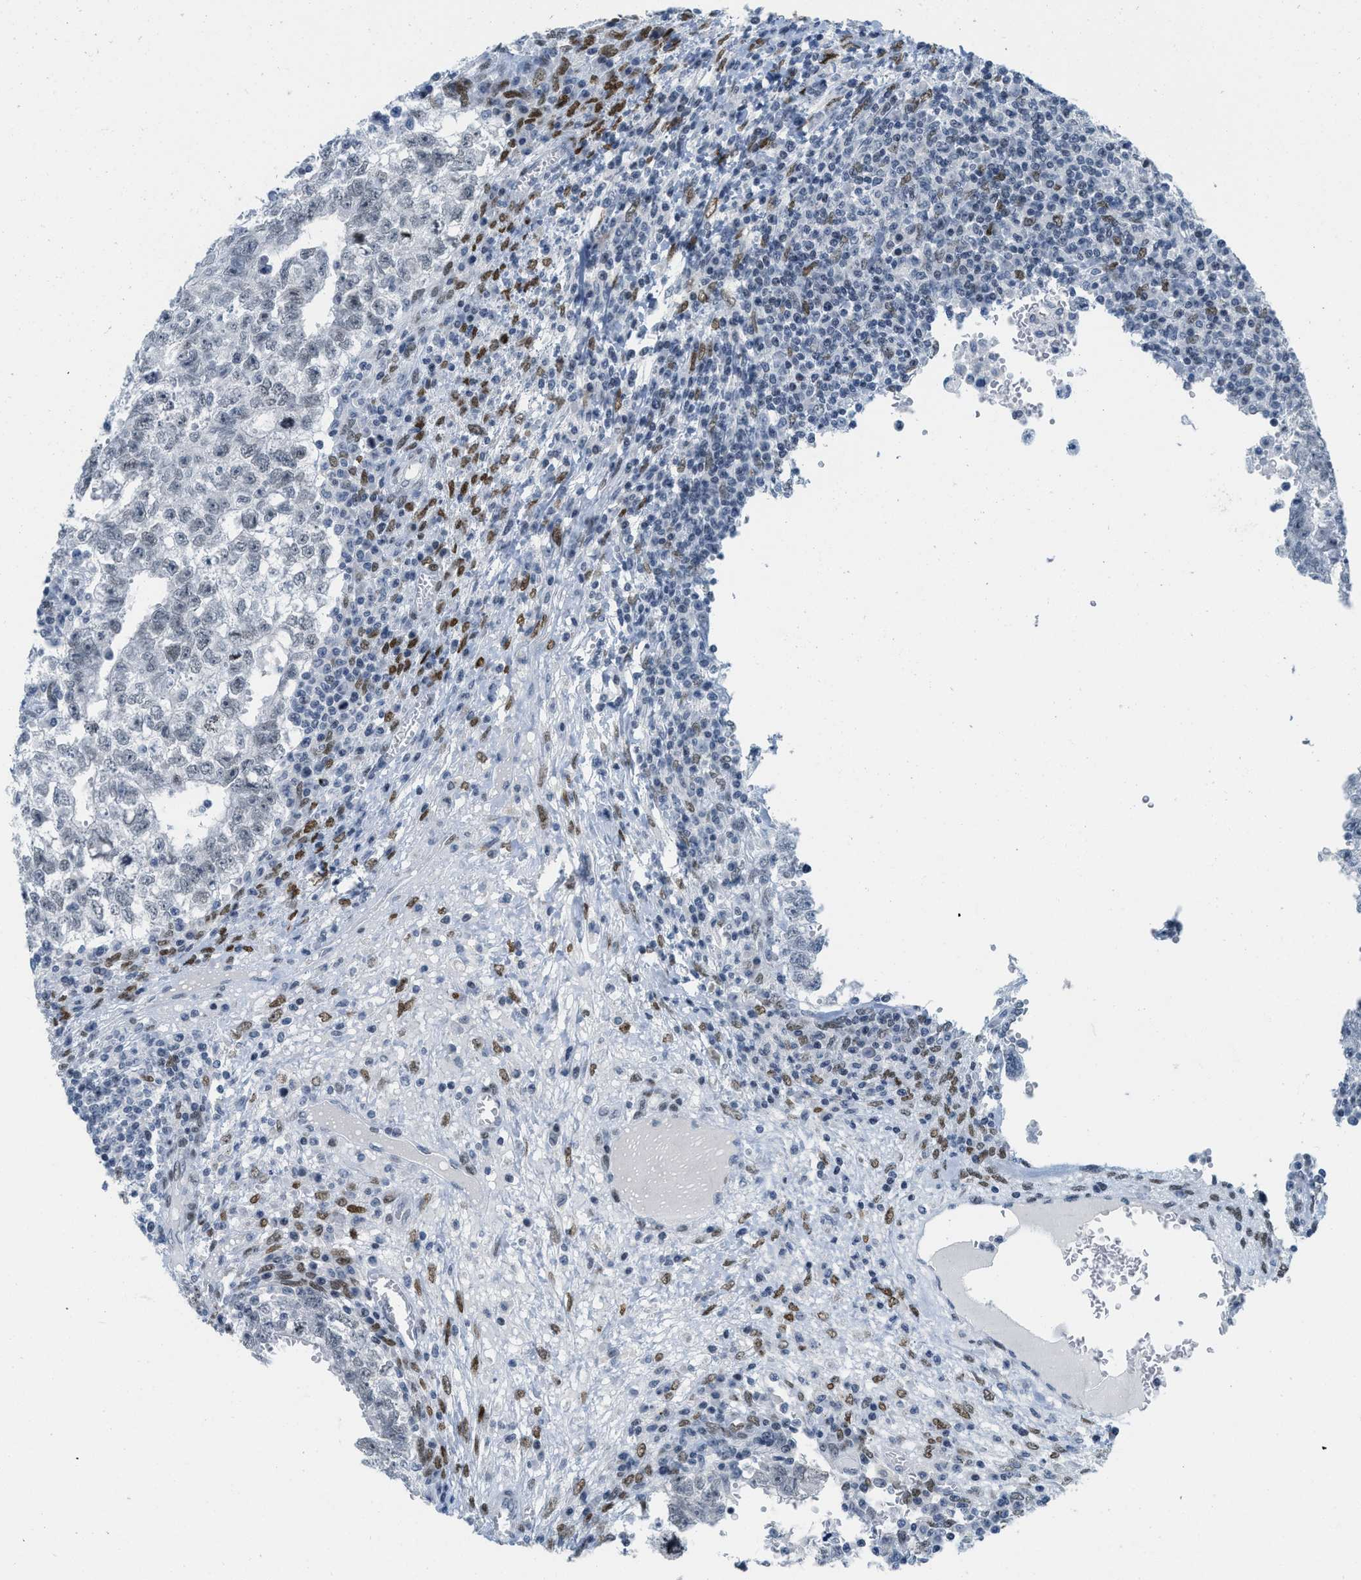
{"staining": {"intensity": "weak", "quantity": "<25%", "location": "nuclear"}, "tissue": "testis cancer", "cell_type": "Tumor cells", "image_type": "cancer", "snomed": [{"axis": "morphology", "description": "Seminoma, NOS"}, {"axis": "morphology", "description": "Carcinoma, Embryonal, NOS"}, {"axis": "topography", "description": "Testis"}], "caption": "A high-resolution micrograph shows immunohistochemistry (IHC) staining of embryonal carcinoma (testis), which shows no significant staining in tumor cells.", "gene": "PBX1", "patient": {"sex": "male", "age": 38}}